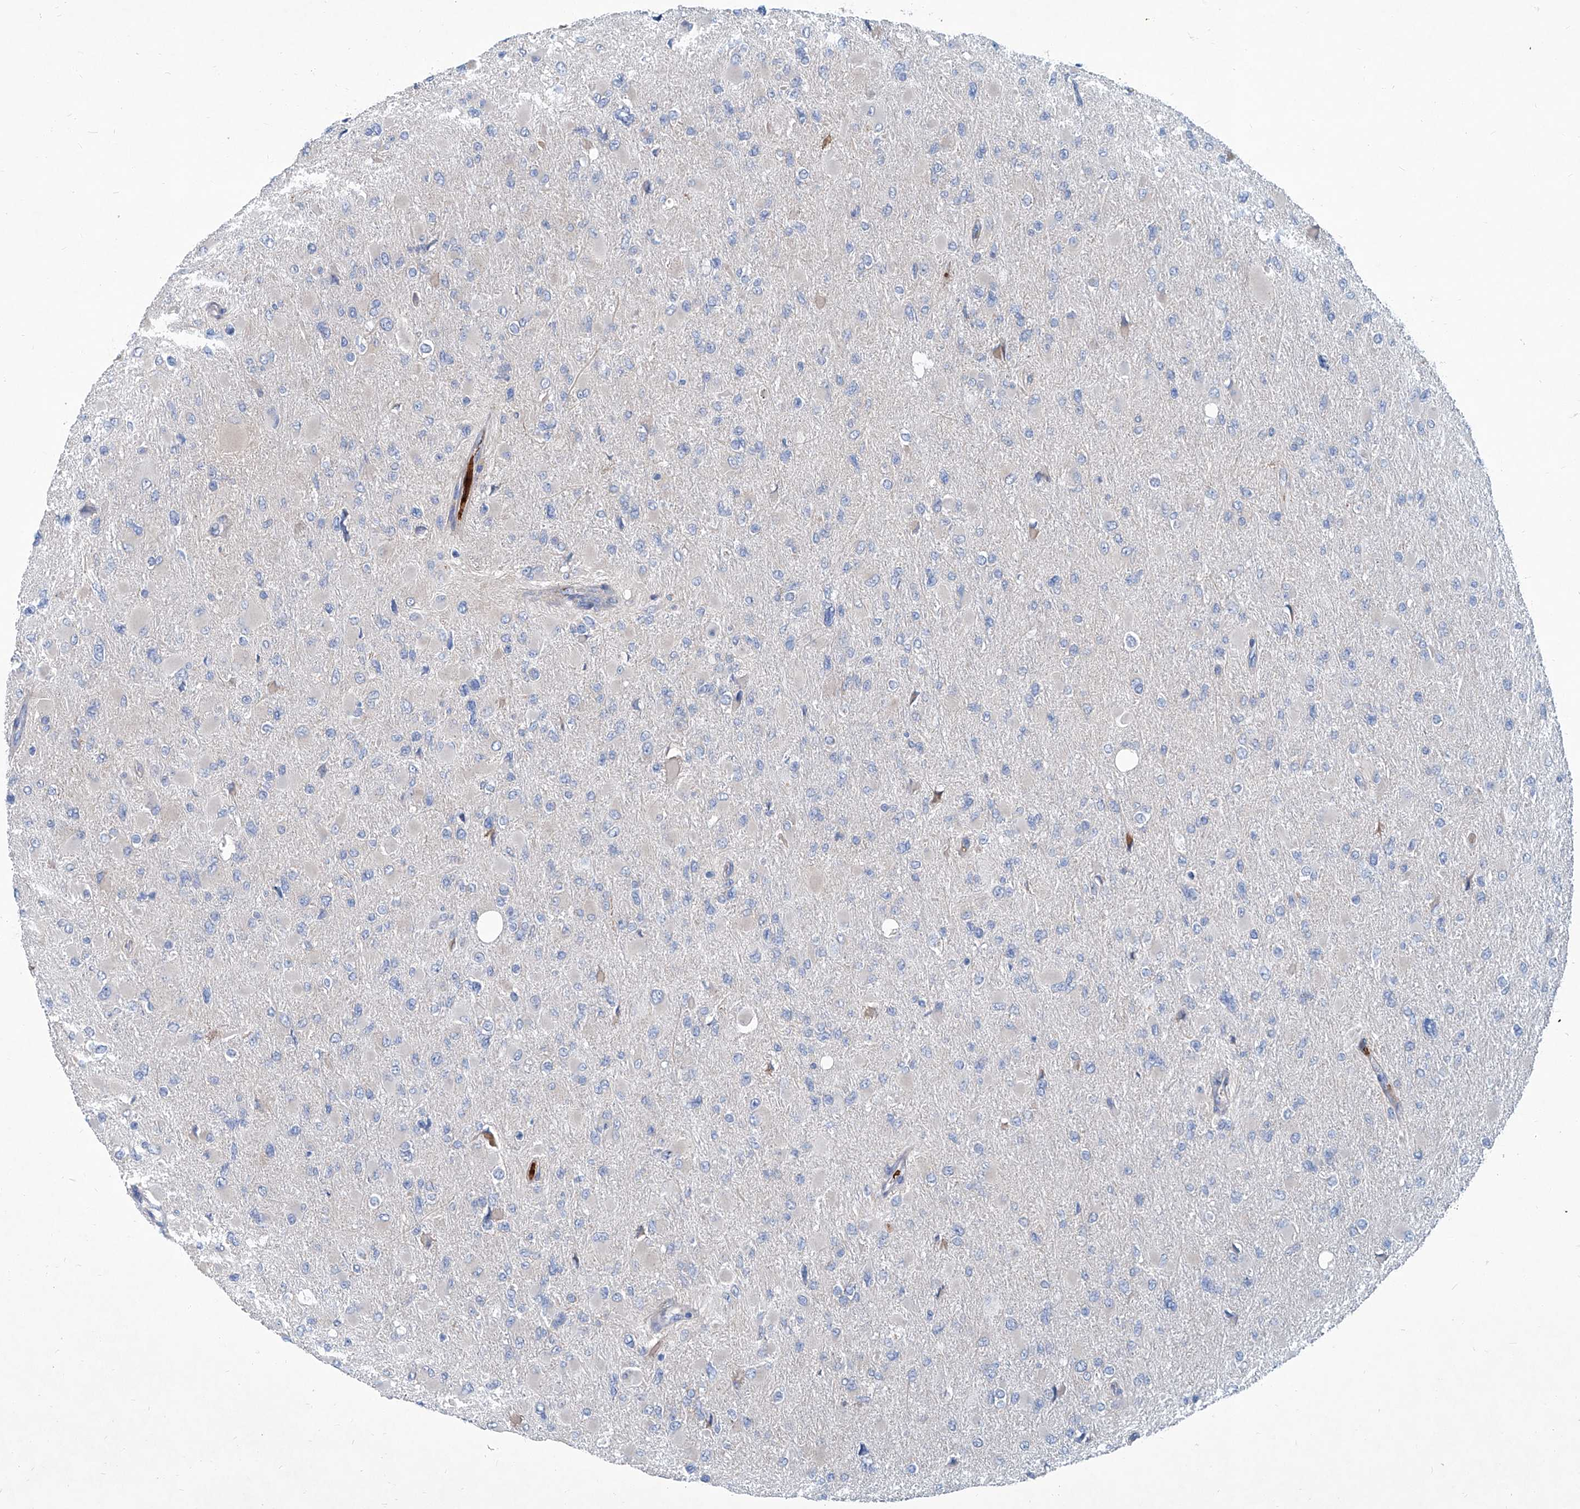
{"staining": {"intensity": "negative", "quantity": "none", "location": "none"}, "tissue": "glioma", "cell_type": "Tumor cells", "image_type": "cancer", "snomed": [{"axis": "morphology", "description": "Glioma, malignant, High grade"}, {"axis": "topography", "description": "Cerebral cortex"}], "caption": "Immunohistochemical staining of glioma shows no significant positivity in tumor cells.", "gene": "FPR2", "patient": {"sex": "female", "age": 36}}